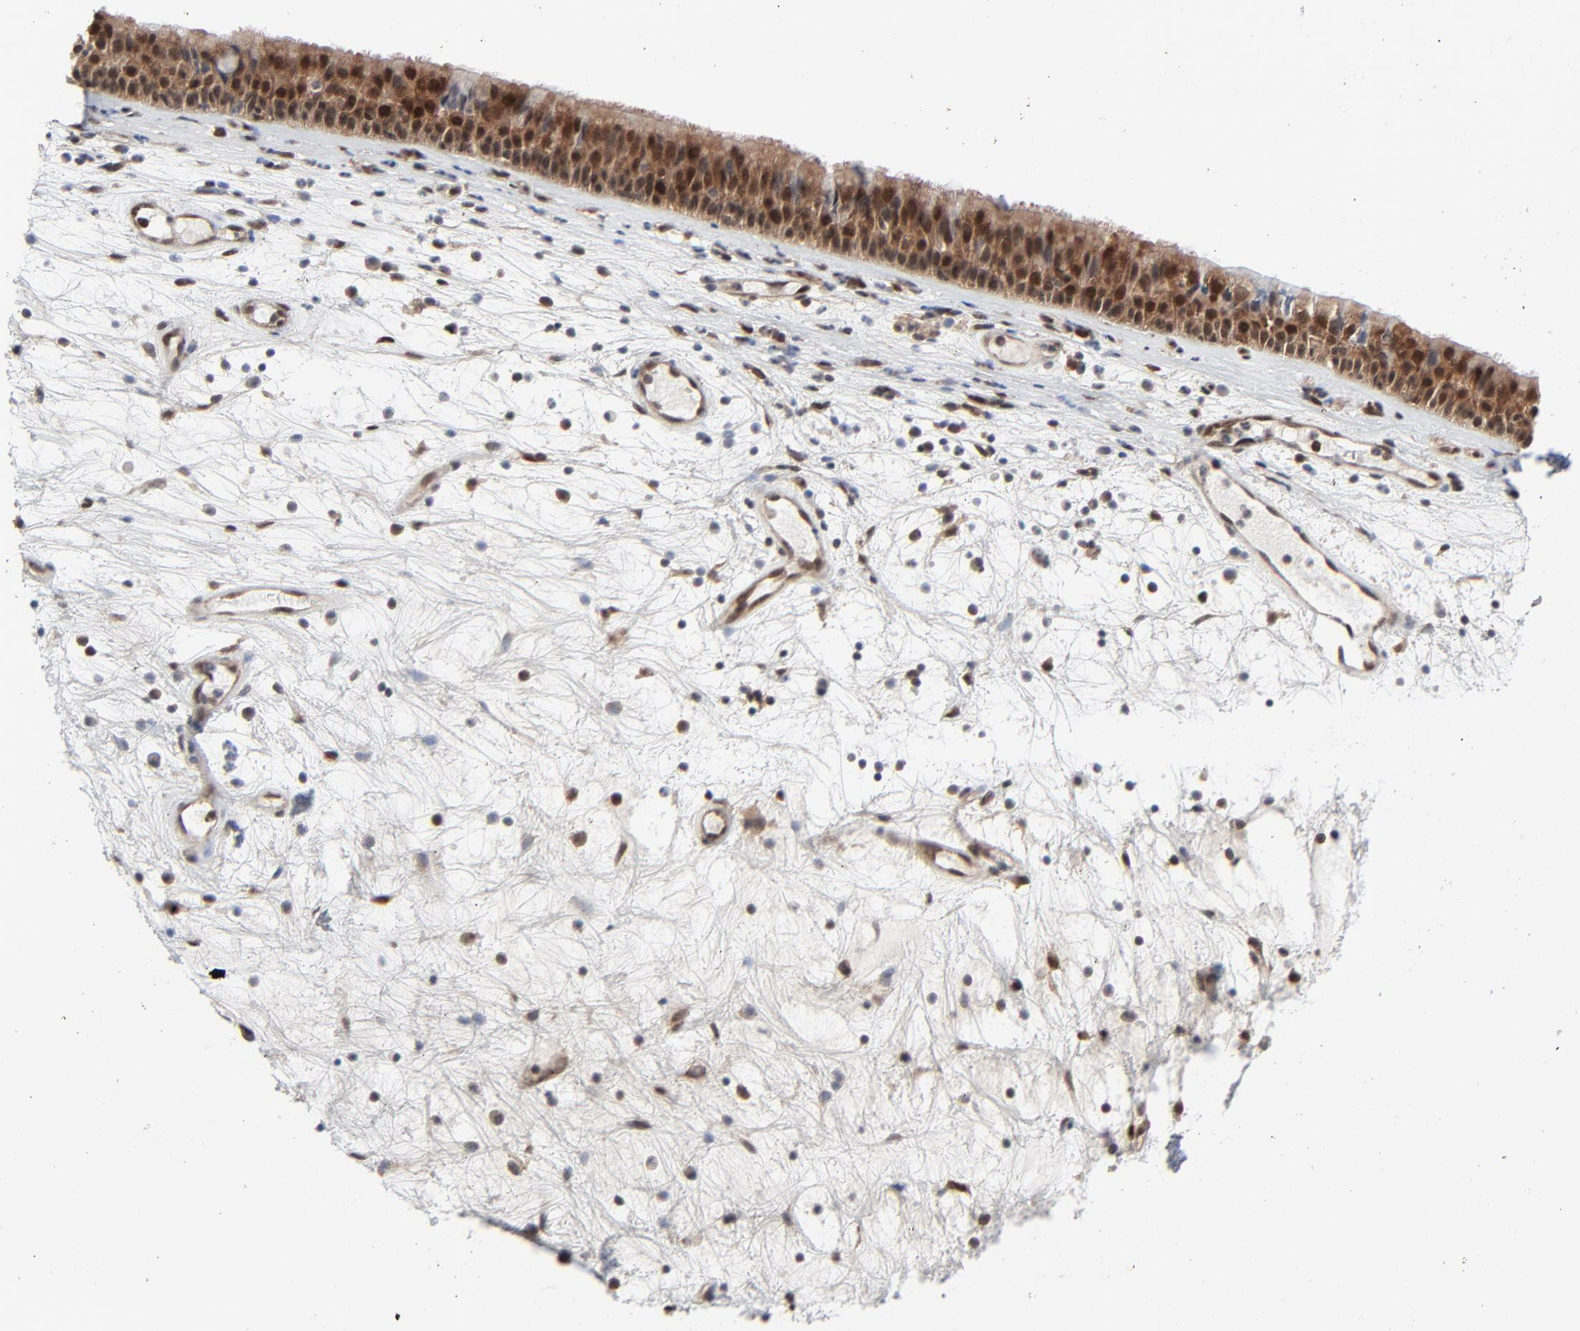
{"staining": {"intensity": "moderate", "quantity": ">75%", "location": "cytoplasmic/membranous,nuclear"}, "tissue": "nasopharynx", "cell_type": "Respiratory epithelial cells", "image_type": "normal", "snomed": [{"axis": "morphology", "description": "Normal tissue, NOS"}, {"axis": "topography", "description": "Nasopharynx"}], "caption": "A photomicrograph of nasopharynx stained for a protein reveals moderate cytoplasmic/membranous,nuclear brown staining in respiratory epithelial cells. (Stains: DAB in brown, nuclei in blue, Microscopy: brightfield microscopy at high magnification).", "gene": "AKT1", "patient": {"sex": "female", "age": 78}}